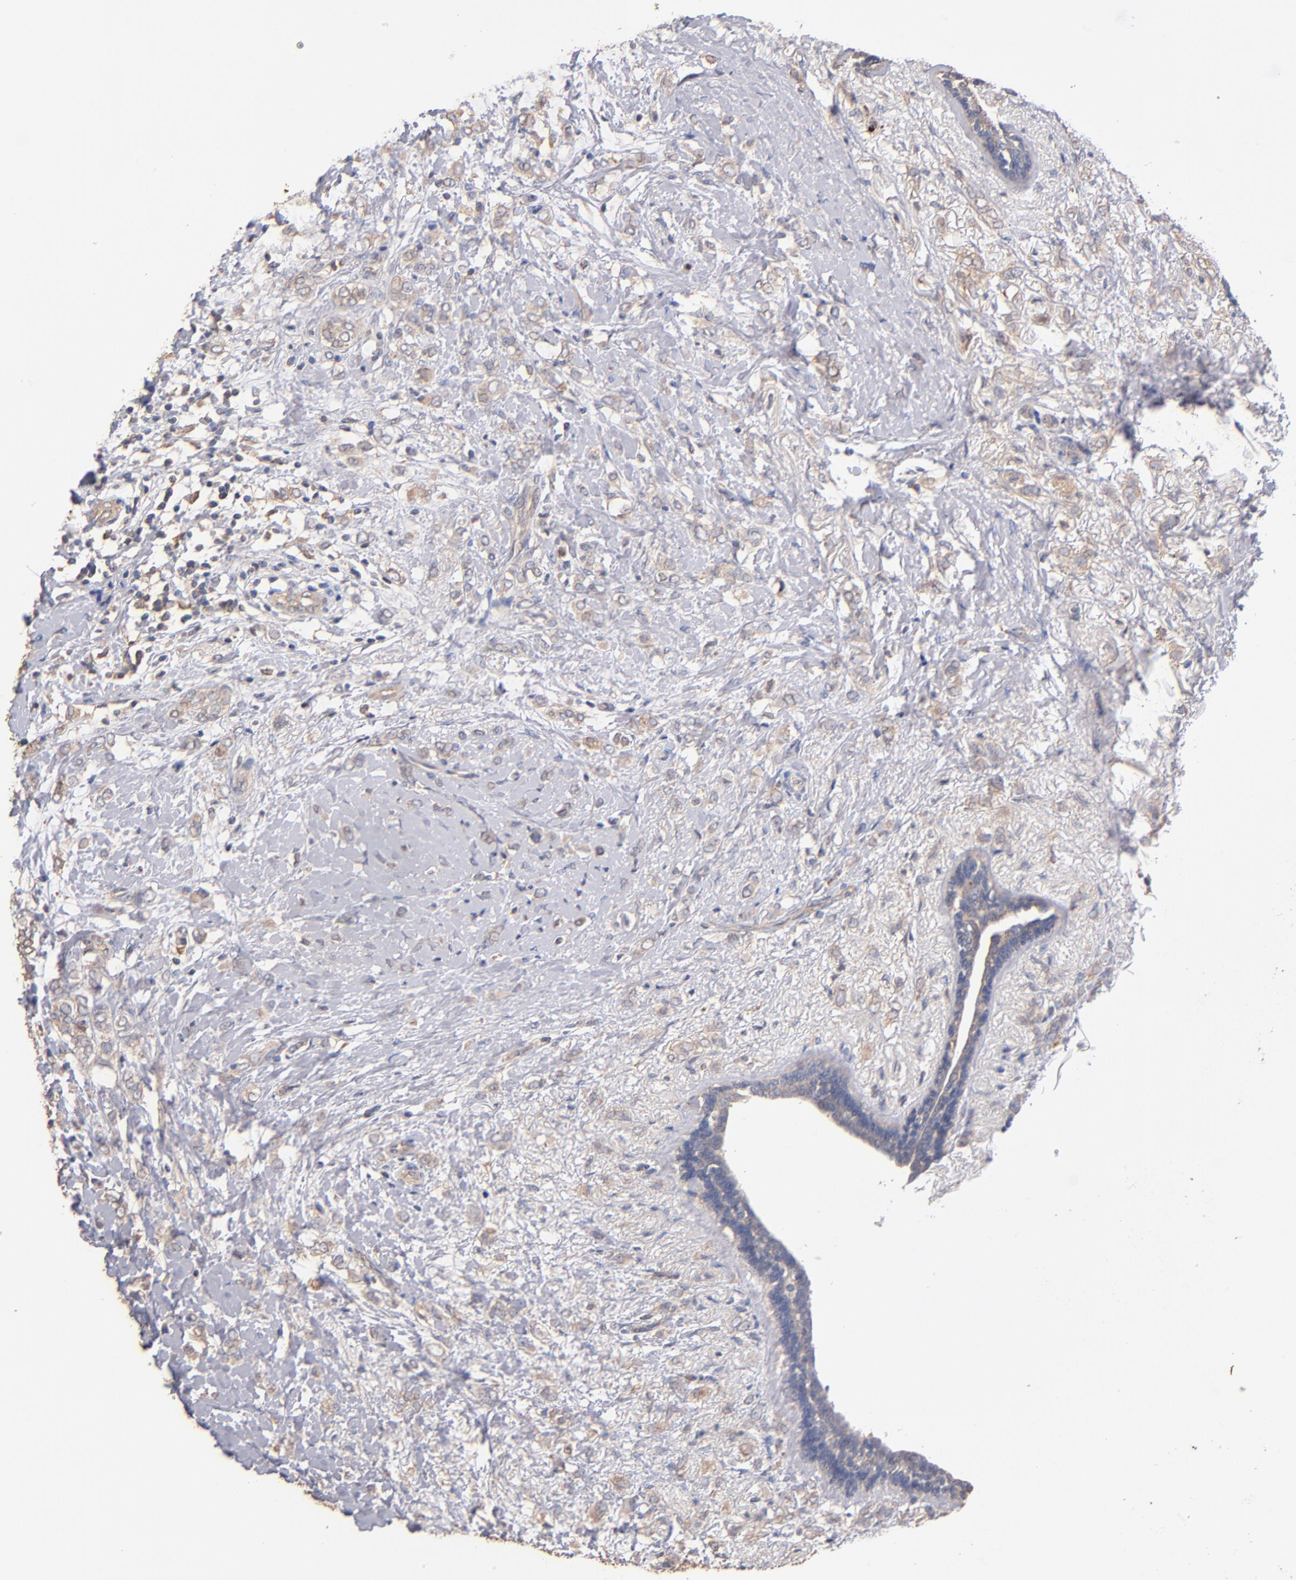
{"staining": {"intensity": "weak", "quantity": "25%-75%", "location": "cytoplasmic/membranous"}, "tissue": "breast cancer", "cell_type": "Tumor cells", "image_type": "cancer", "snomed": [{"axis": "morphology", "description": "Normal tissue, NOS"}, {"axis": "morphology", "description": "Lobular carcinoma"}, {"axis": "topography", "description": "Breast"}], "caption": "Immunohistochemistry photomicrograph of human breast lobular carcinoma stained for a protein (brown), which reveals low levels of weak cytoplasmic/membranous staining in about 25%-75% of tumor cells.", "gene": "RO60", "patient": {"sex": "female", "age": 47}}